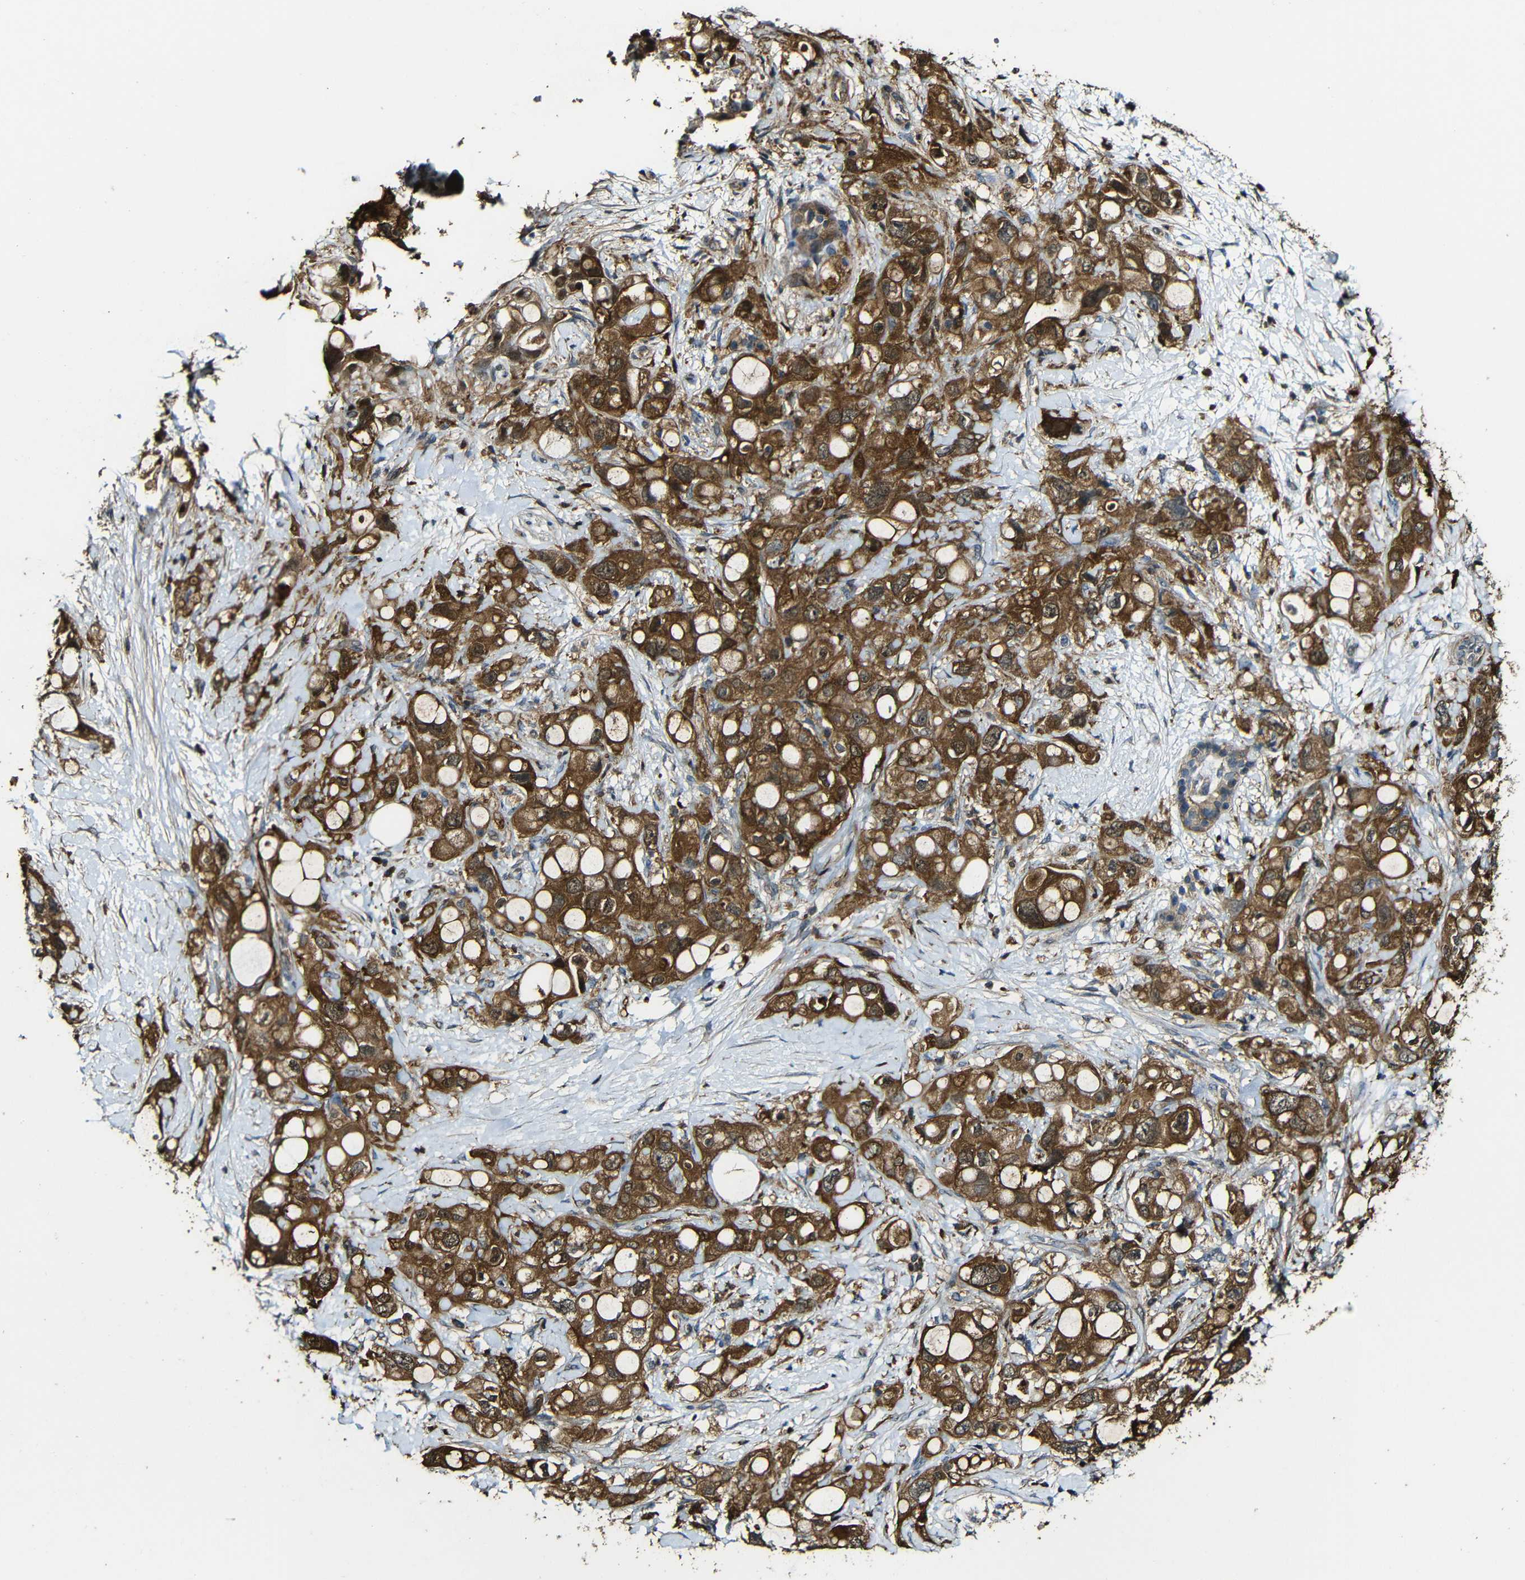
{"staining": {"intensity": "strong", "quantity": ">75%", "location": "cytoplasmic/membranous,nuclear"}, "tissue": "pancreatic cancer", "cell_type": "Tumor cells", "image_type": "cancer", "snomed": [{"axis": "morphology", "description": "Adenocarcinoma, NOS"}, {"axis": "topography", "description": "Pancreas"}], "caption": "Immunohistochemistry (IHC) staining of pancreatic adenocarcinoma, which exhibits high levels of strong cytoplasmic/membranous and nuclear positivity in about >75% of tumor cells indicating strong cytoplasmic/membranous and nuclear protein staining. The staining was performed using DAB (3,3'-diaminobenzidine) (brown) for protein detection and nuclei were counterstained in hematoxylin (blue).", "gene": "CASP8", "patient": {"sex": "female", "age": 56}}